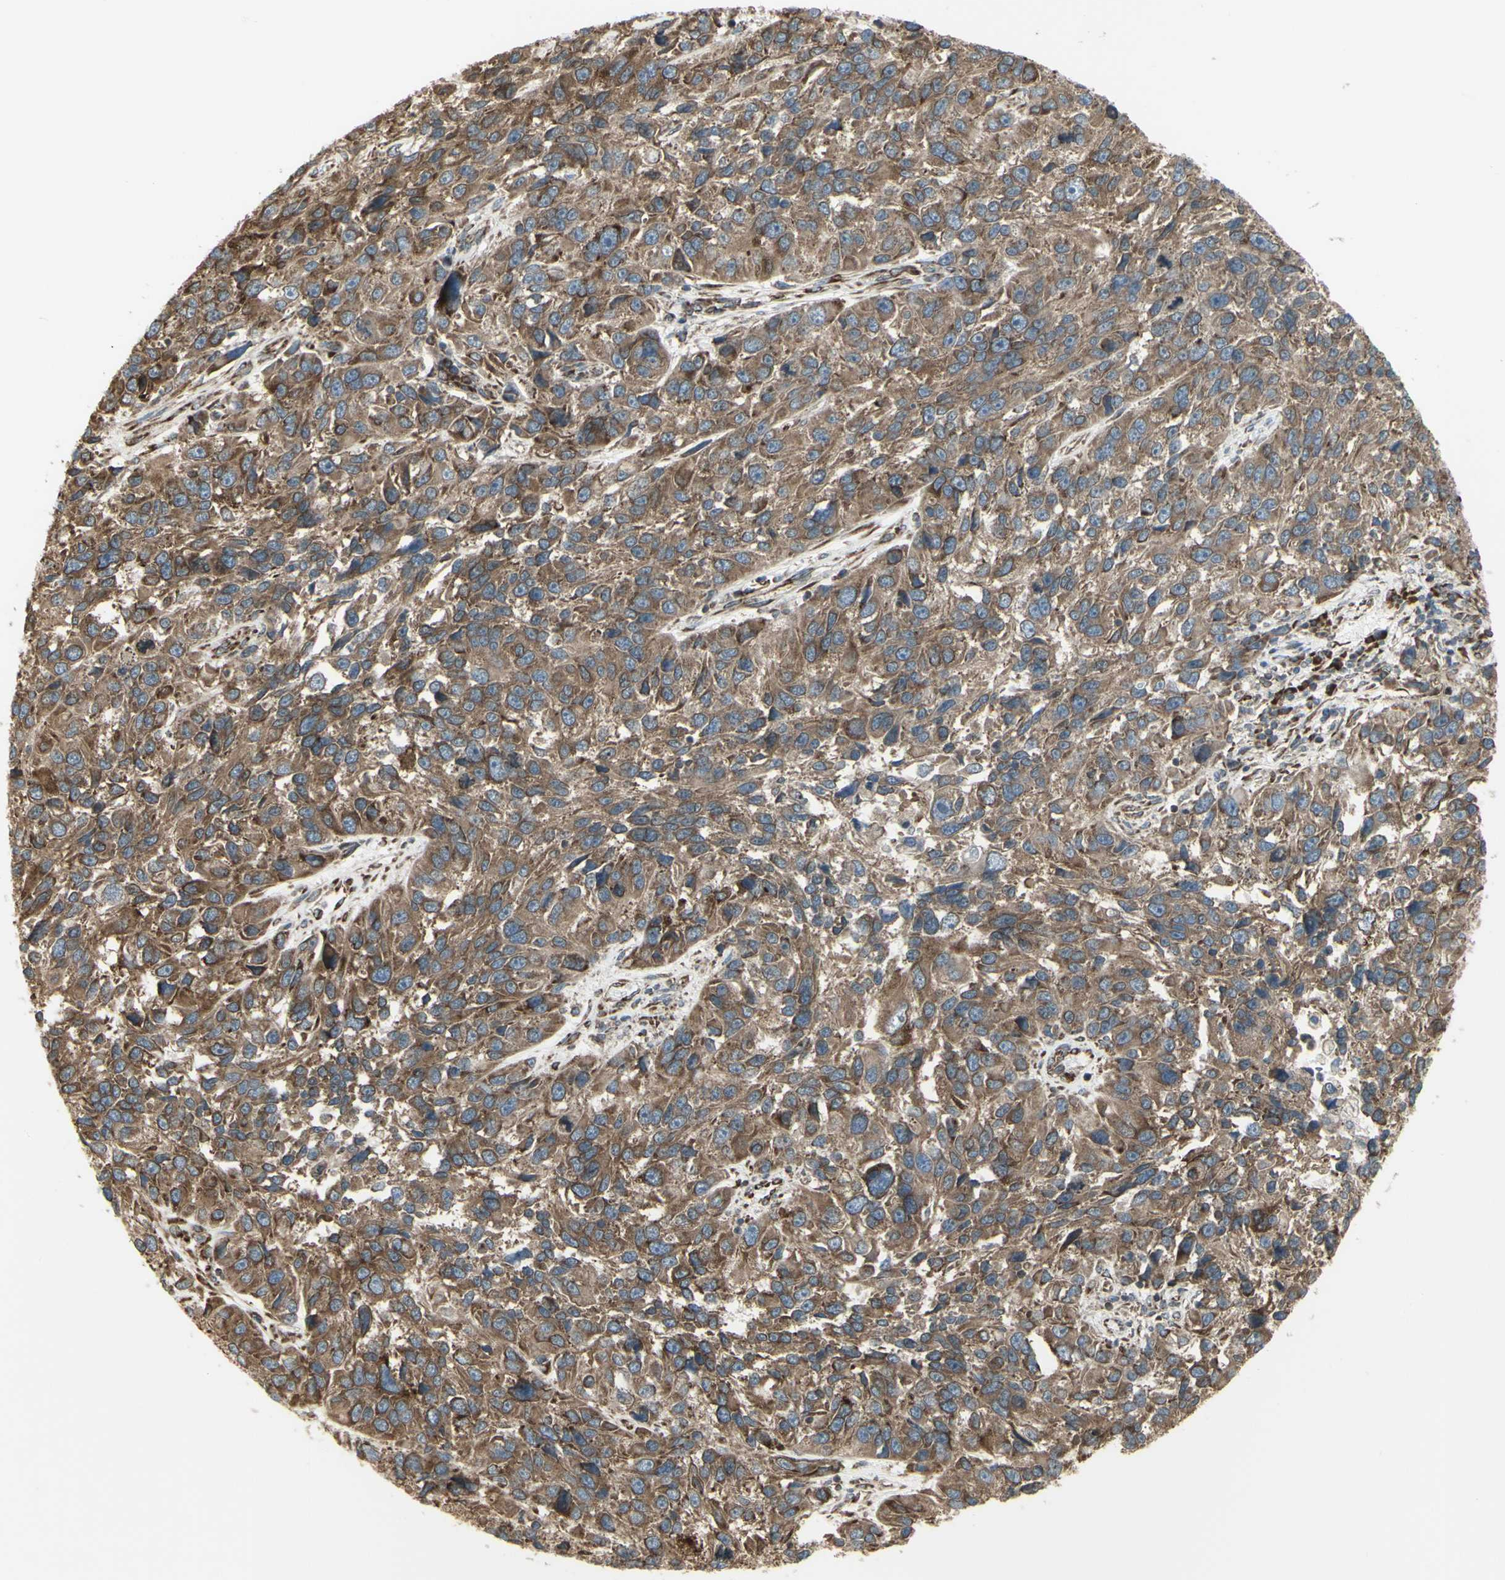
{"staining": {"intensity": "moderate", "quantity": ">75%", "location": "cytoplasmic/membranous"}, "tissue": "melanoma", "cell_type": "Tumor cells", "image_type": "cancer", "snomed": [{"axis": "morphology", "description": "Malignant melanoma, NOS"}, {"axis": "topography", "description": "Skin"}], "caption": "DAB (3,3'-diaminobenzidine) immunohistochemical staining of malignant melanoma shows moderate cytoplasmic/membranous protein staining in approximately >75% of tumor cells.", "gene": "FKBP3", "patient": {"sex": "male", "age": 53}}